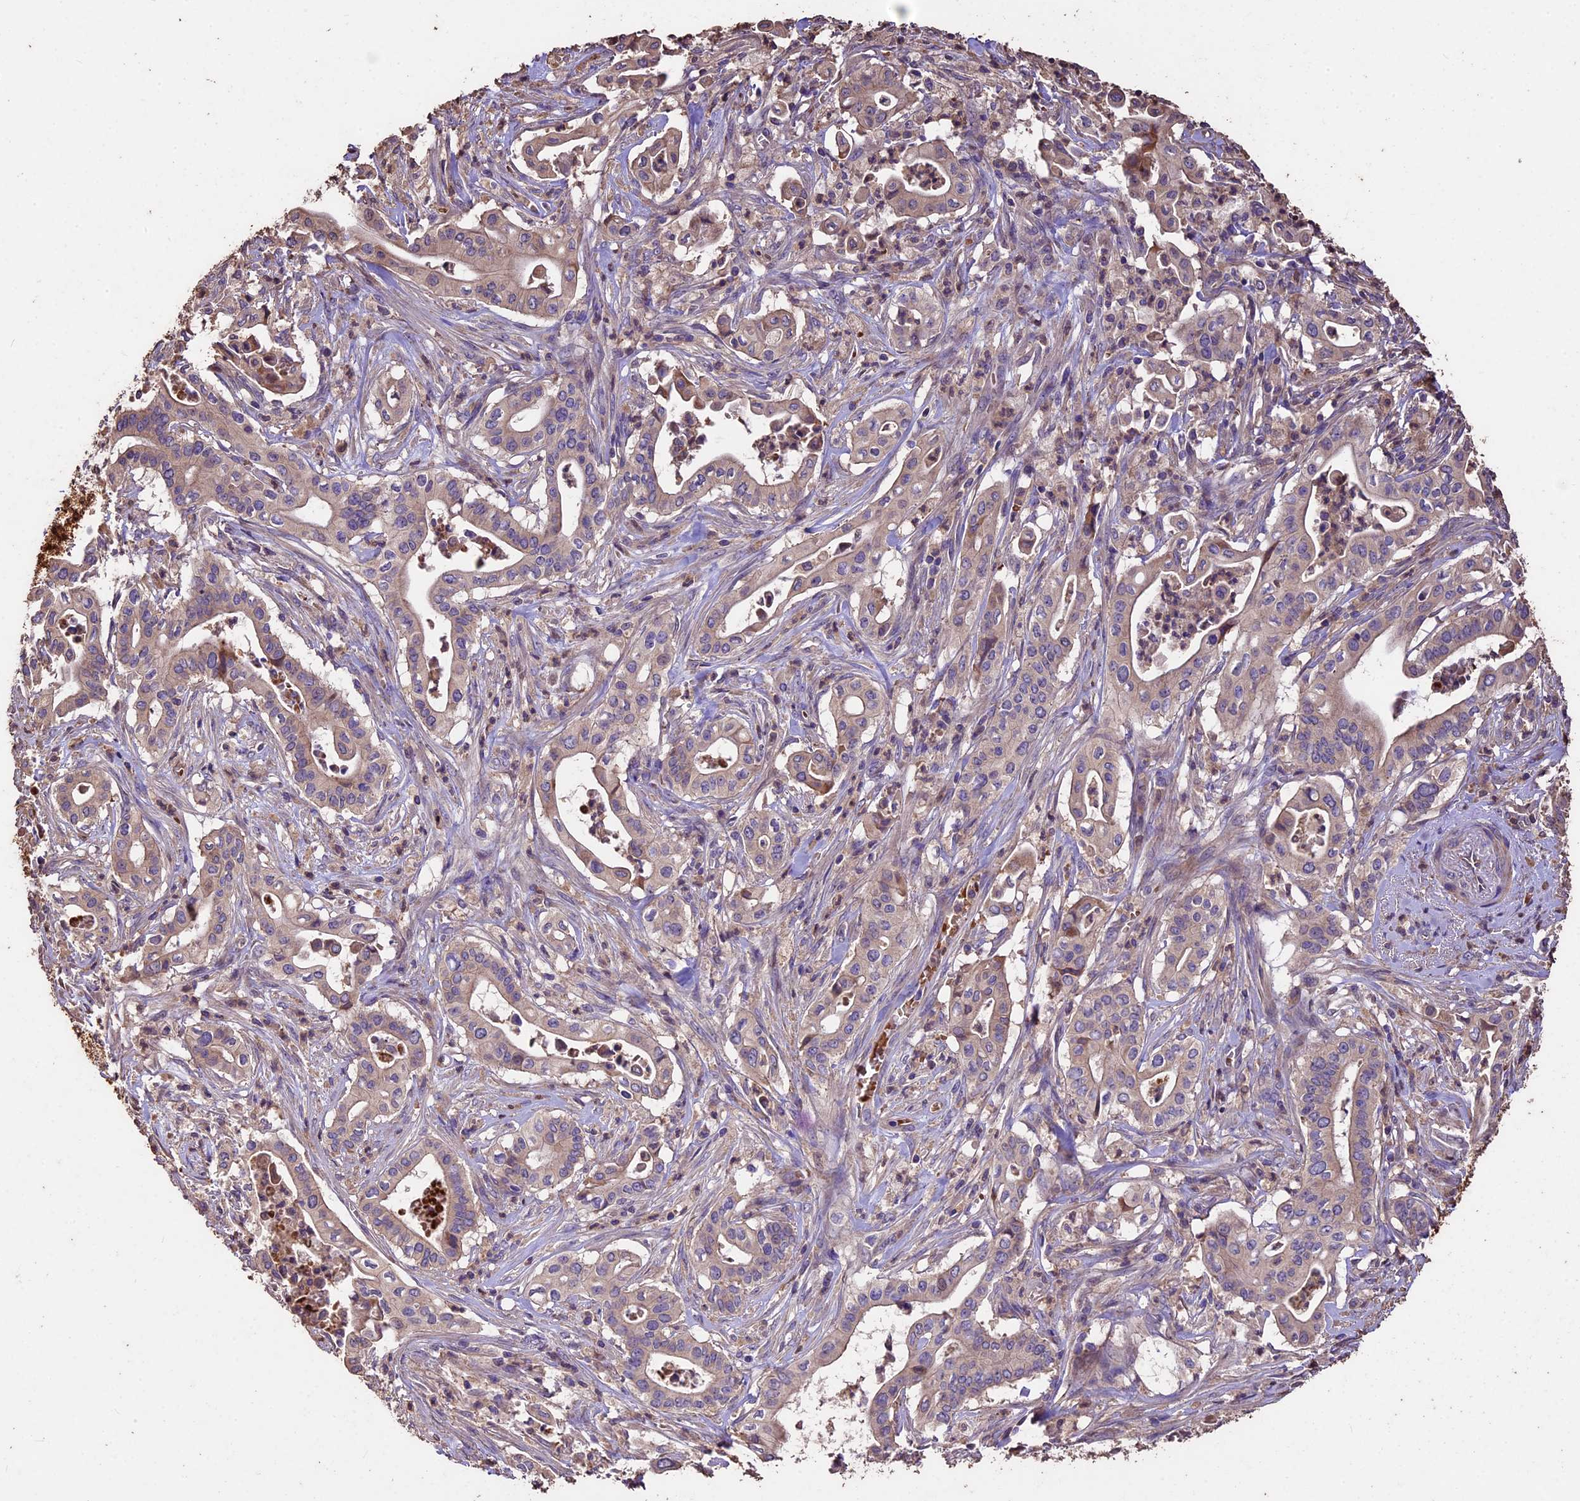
{"staining": {"intensity": "weak", "quantity": "25%-75%", "location": "cytoplasmic/membranous"}, "tissue": "pancreatic cancer", "cell_type": "Tumor cells", "image_type": "cancer", "snomed": [{"axis": "morphology", "description": "Adenocarcinoma, NOS"}, {"axis": "topography", "description": "Pancreas"}], "caption": "Protein staining demonstrates weak cytoplasmic/membranous expression in approximately 25%-75% of tumor cells in pancreatic cancer.", "gene": "CRLF1", "patient": {"sex": "female", "age": 77}}